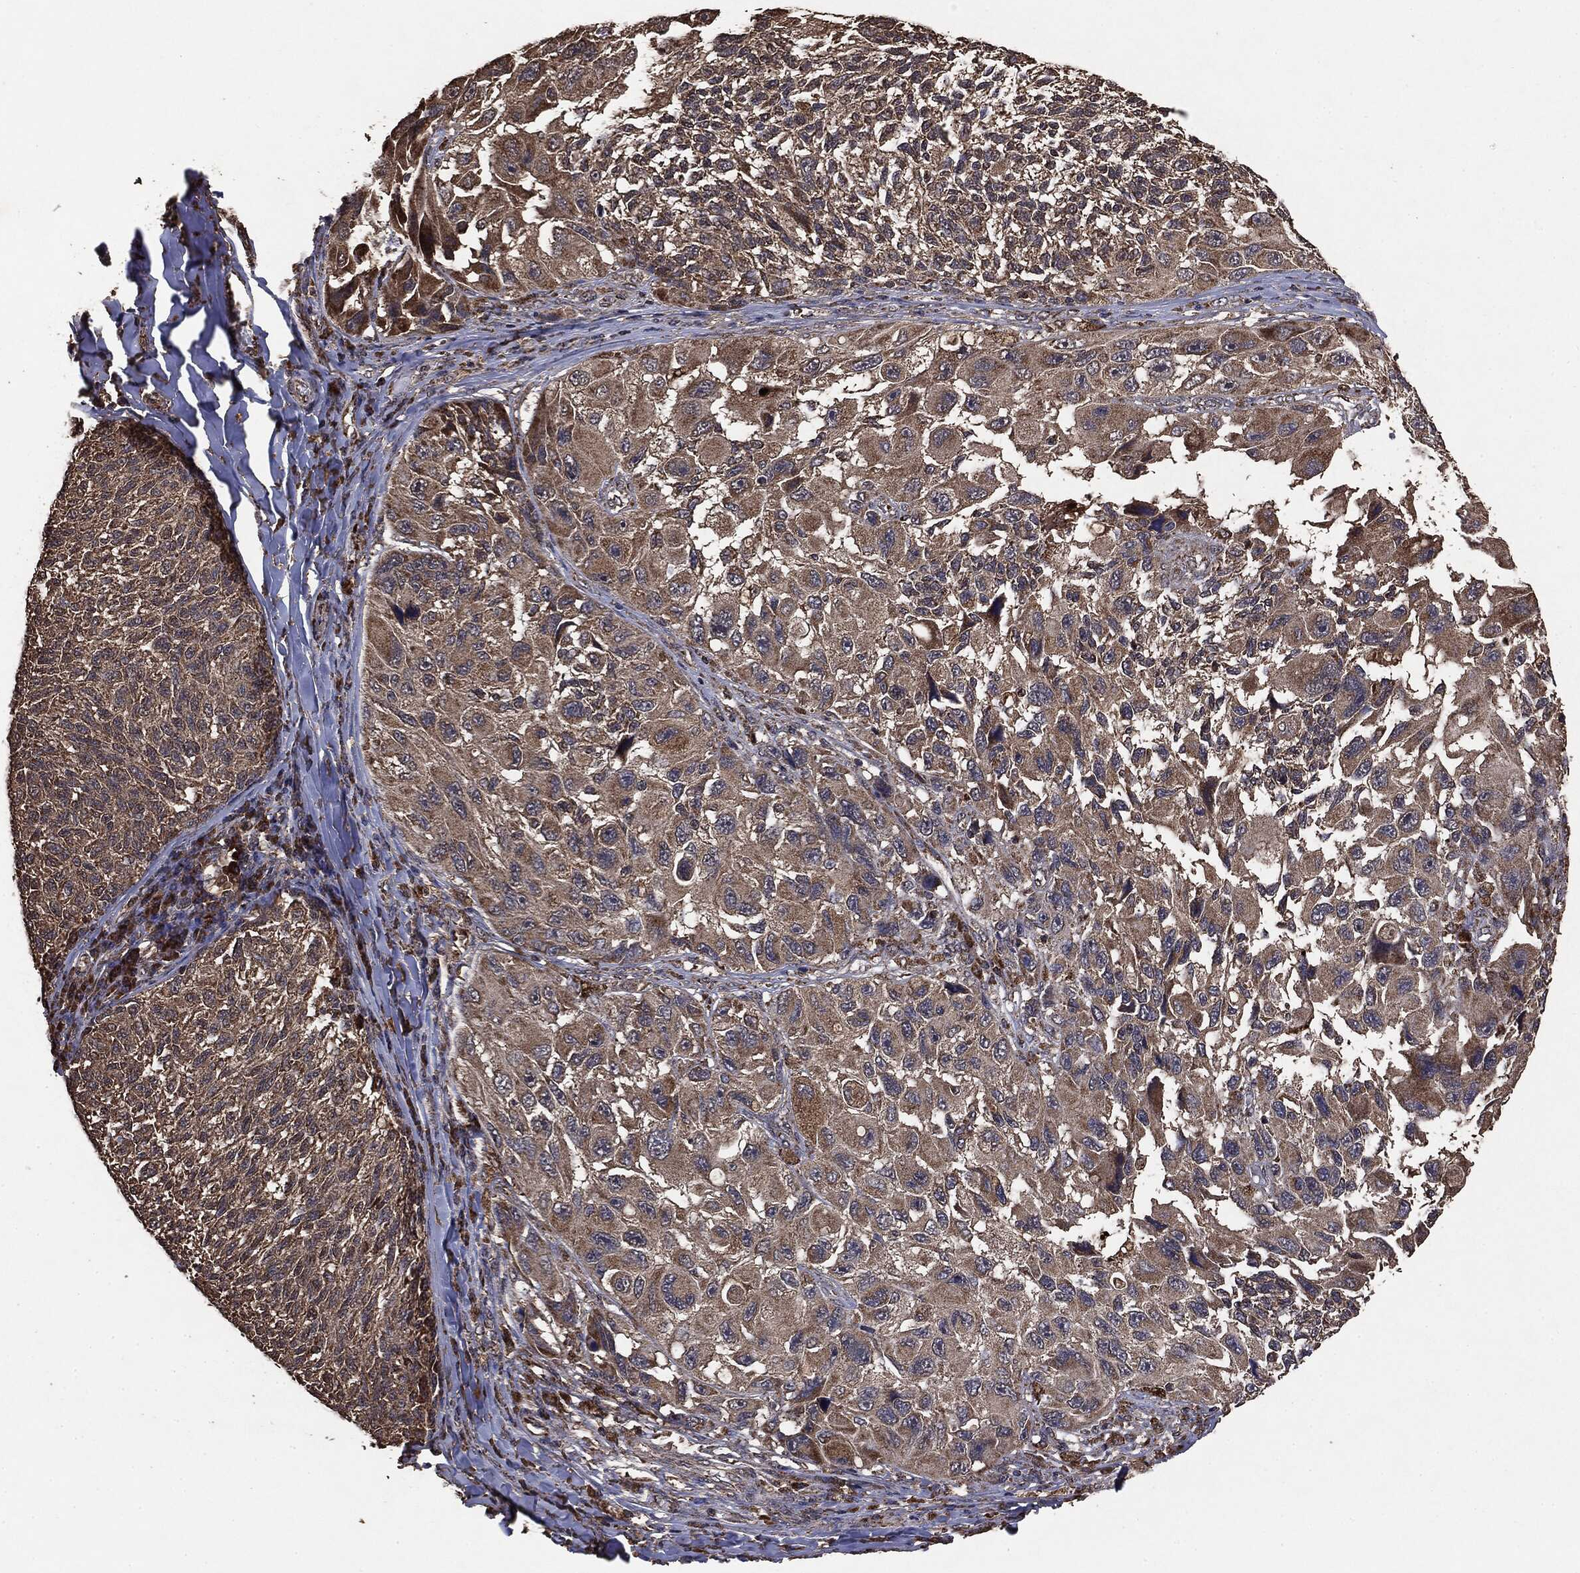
{"staining": {"intensity": "moderate", "quantity": ">75%", "location": "cytoplasmic/membranous"}, "tissue": "melanoma", "cell_type": "Tumor cells", "image_type": "cancer", "snomed": [{"axis": "morphology", "description": "Malignant melanoma, NOS"}, {"axis": "topography", "description": "Skin"}], "caption": "Moderate cytoplasmic/membranous expression is present in approximately >75% of tumor cells in malignant melanoma.", "gene": "MTOR", "patient": {"sex": "female", "age": 73}}